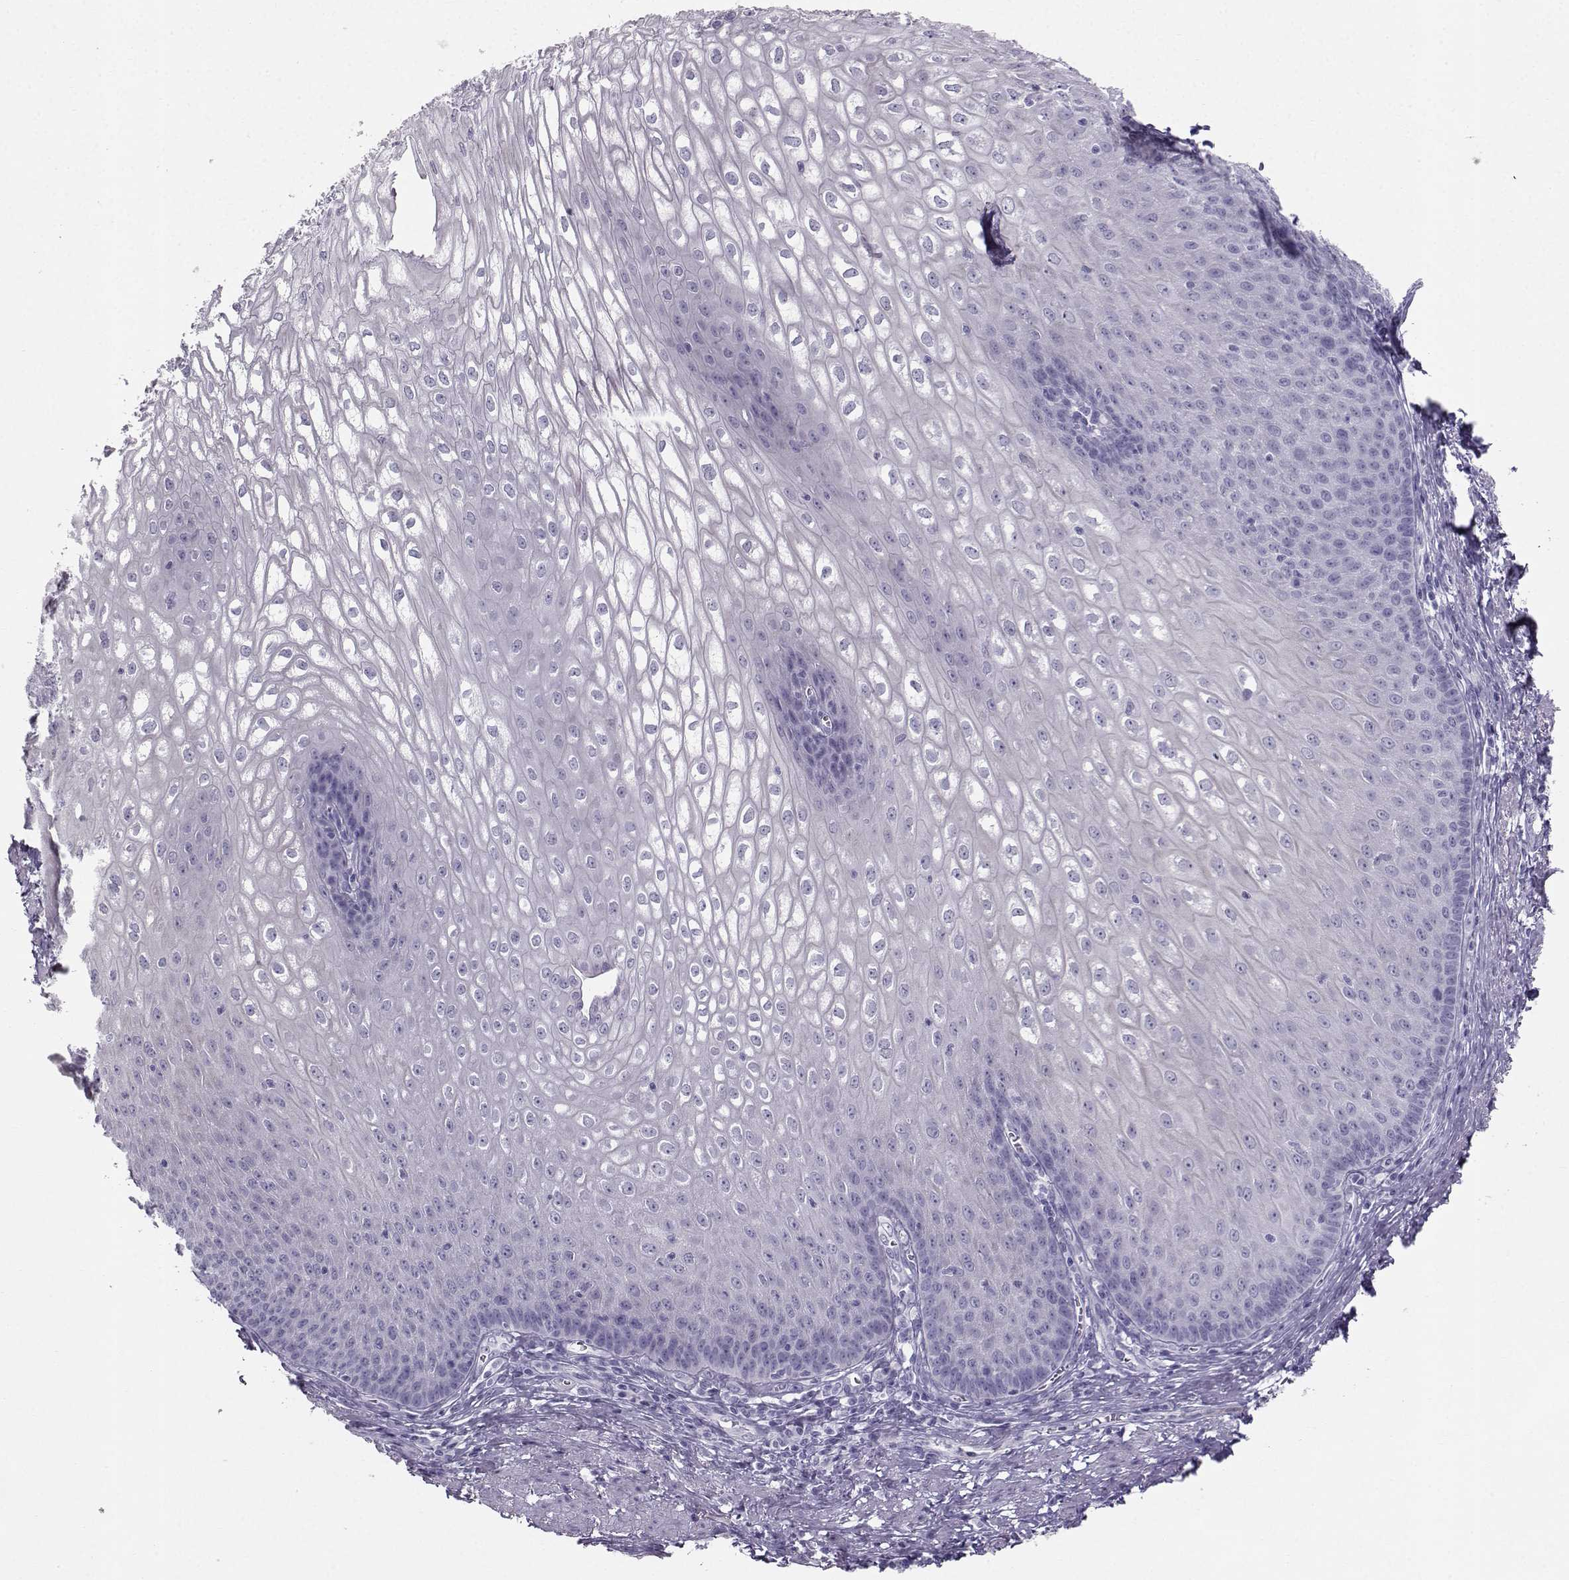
{"staining": {"intensity": "negative", "quantity": "none", "location": "none"}, "tissue": "esophagus", "cell_type": "Squamous epithelial cells", "image_type": "normal", "snomed": [{"axis": "morphology", "description": "Normal tissue, NOS"}, {"axis": "topography", "description": "Esophagus"}], "caption": "Immunohistochemistry (IHC) of unremarkable human esophagus exhibits no staining in squamous epithelial cells. (DAB (3,3'-diaminobenzidine) immunohistochemistry (IHC), high magnification).", "gene": "IQCD", "patient": {"sex": "male", "age": 58}}